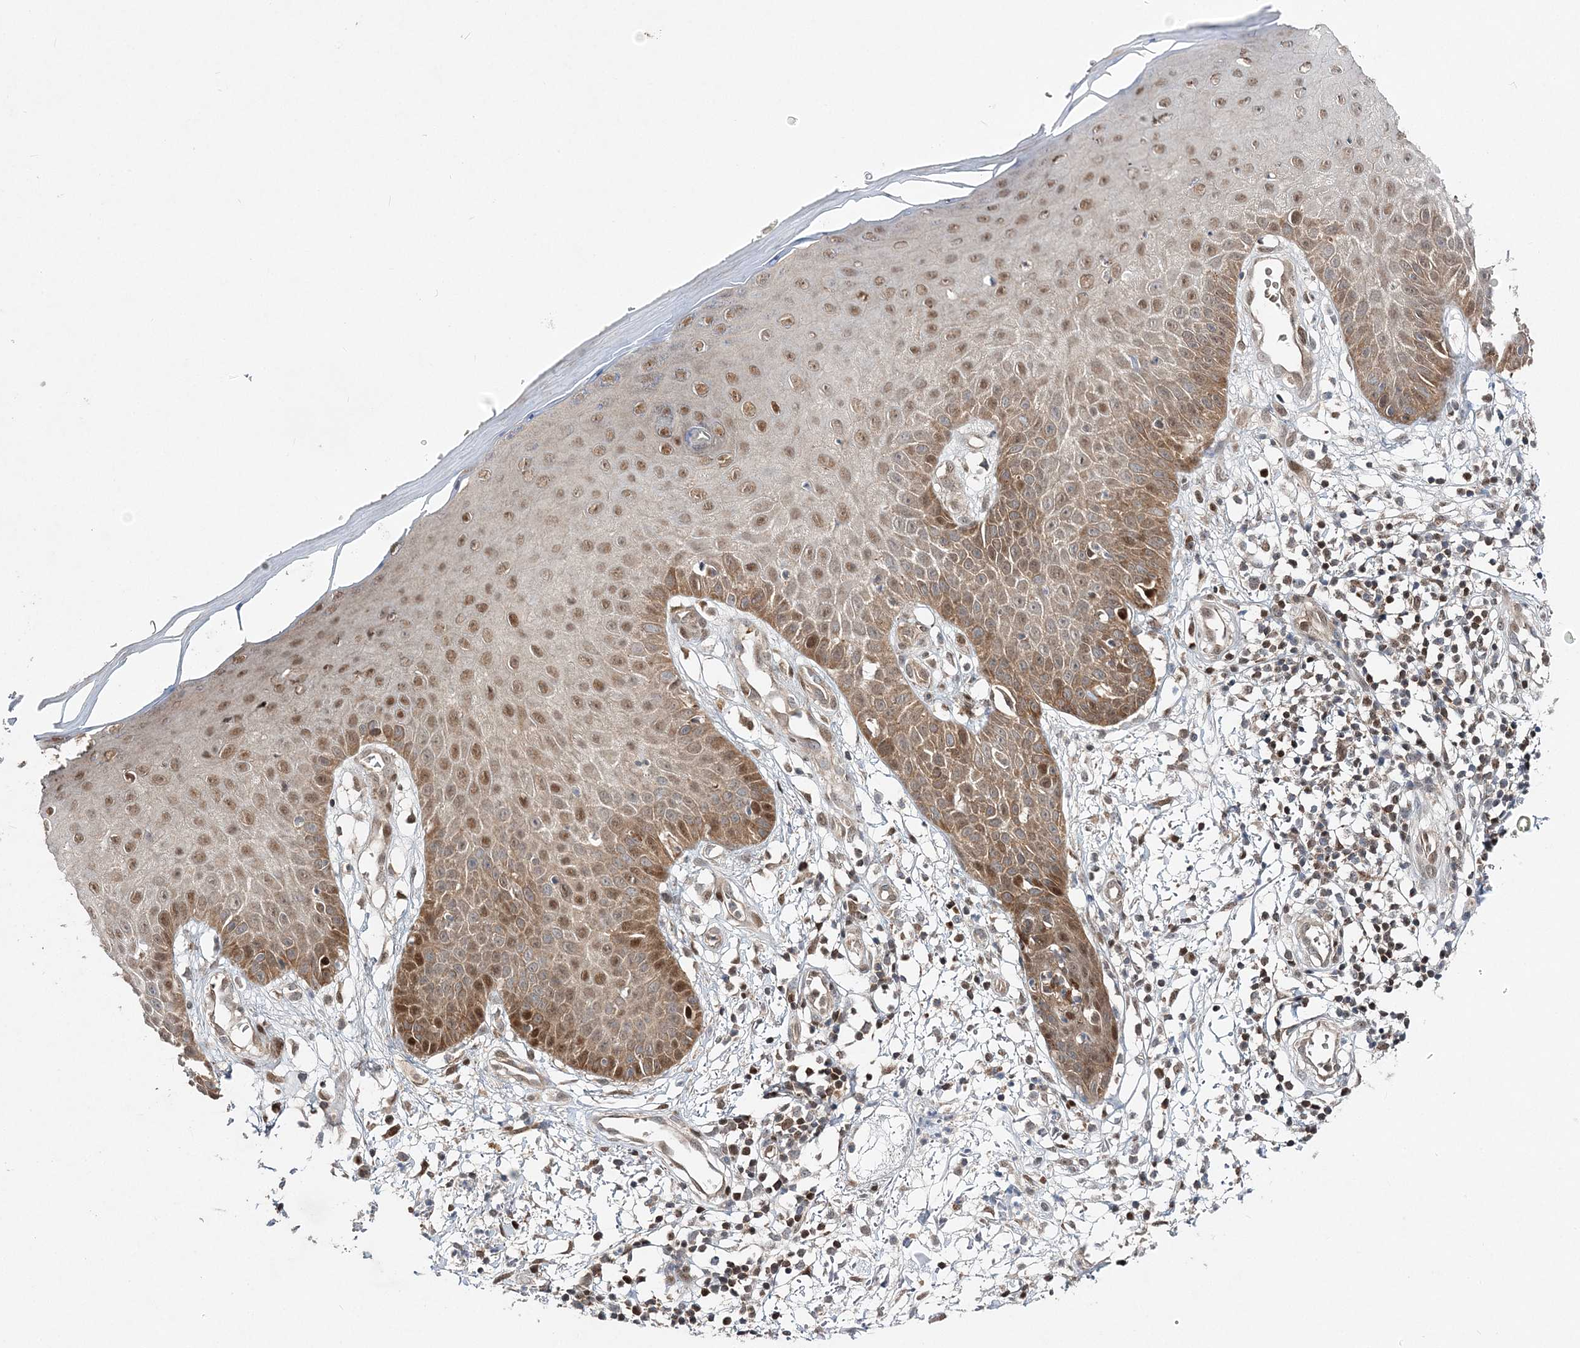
{"staining": {"intensity": "moderate", "quantity": ">75%", "location": "cytoplasmic/membranous,nuclear"}, "tissue": "skin", "cell_type": "Fibroblasts", "image_type": "normal", "snomed": [{"axis": "morphology", "description": "Normal tissue, NOS"}, {"axis": "morphology", "description": "Inflammation, NOS"}, {"axis": "topography", "description": "Skin"}], "caption": "Normal skin shows moderate cytoplasmic/membranous,nuclear expression in about >75% of fibroblasts, visualized by immunohistochemistry. (DAB = brown stain, brightfield microscopy at high magnification).", "gene": "NIF3L1", "patient": {"sex": "female", "age": 44}}